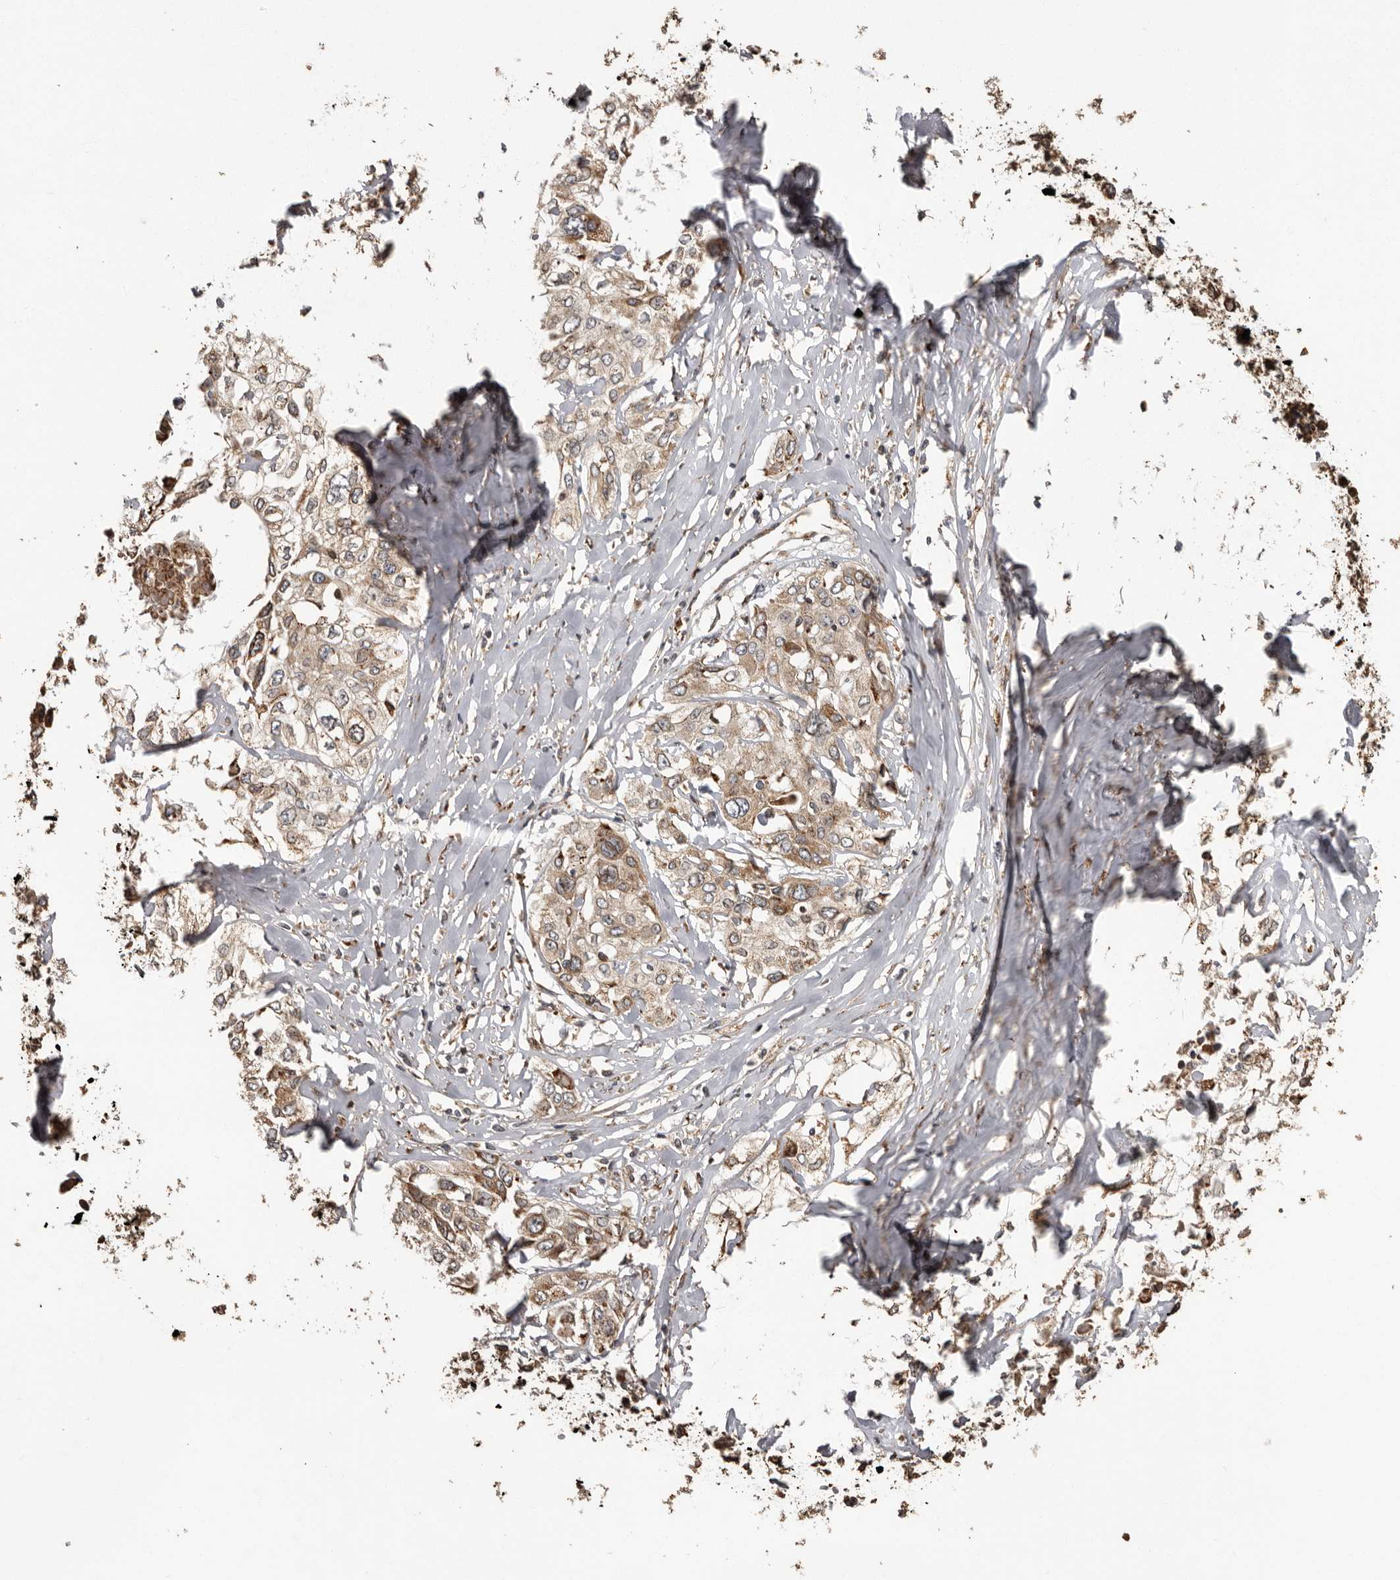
{"staining": {"intensity": "moderate", "quantity": ">75%", "location": "cytoplasmic/membranous"}, "tissue": "cervical cancer", "cell_type": "Tumor cells", "image_type": "cancer", "snomed": [{"axis": "morphology", "description": "Squamous cell carcinoma, NOS"}, {"axis": "topography", "description": "Cervix"}], "caption": "A photomicrograph of human cervical squamous cell carcinoma stained for a protein shows moderate cytoplasmic/membranous brown staining in tumor cells. (Brightfield microscopy of DAB IHC at high magnification).", "gene": "NUP43", "patient": {"sex": "female", "age": 31}}